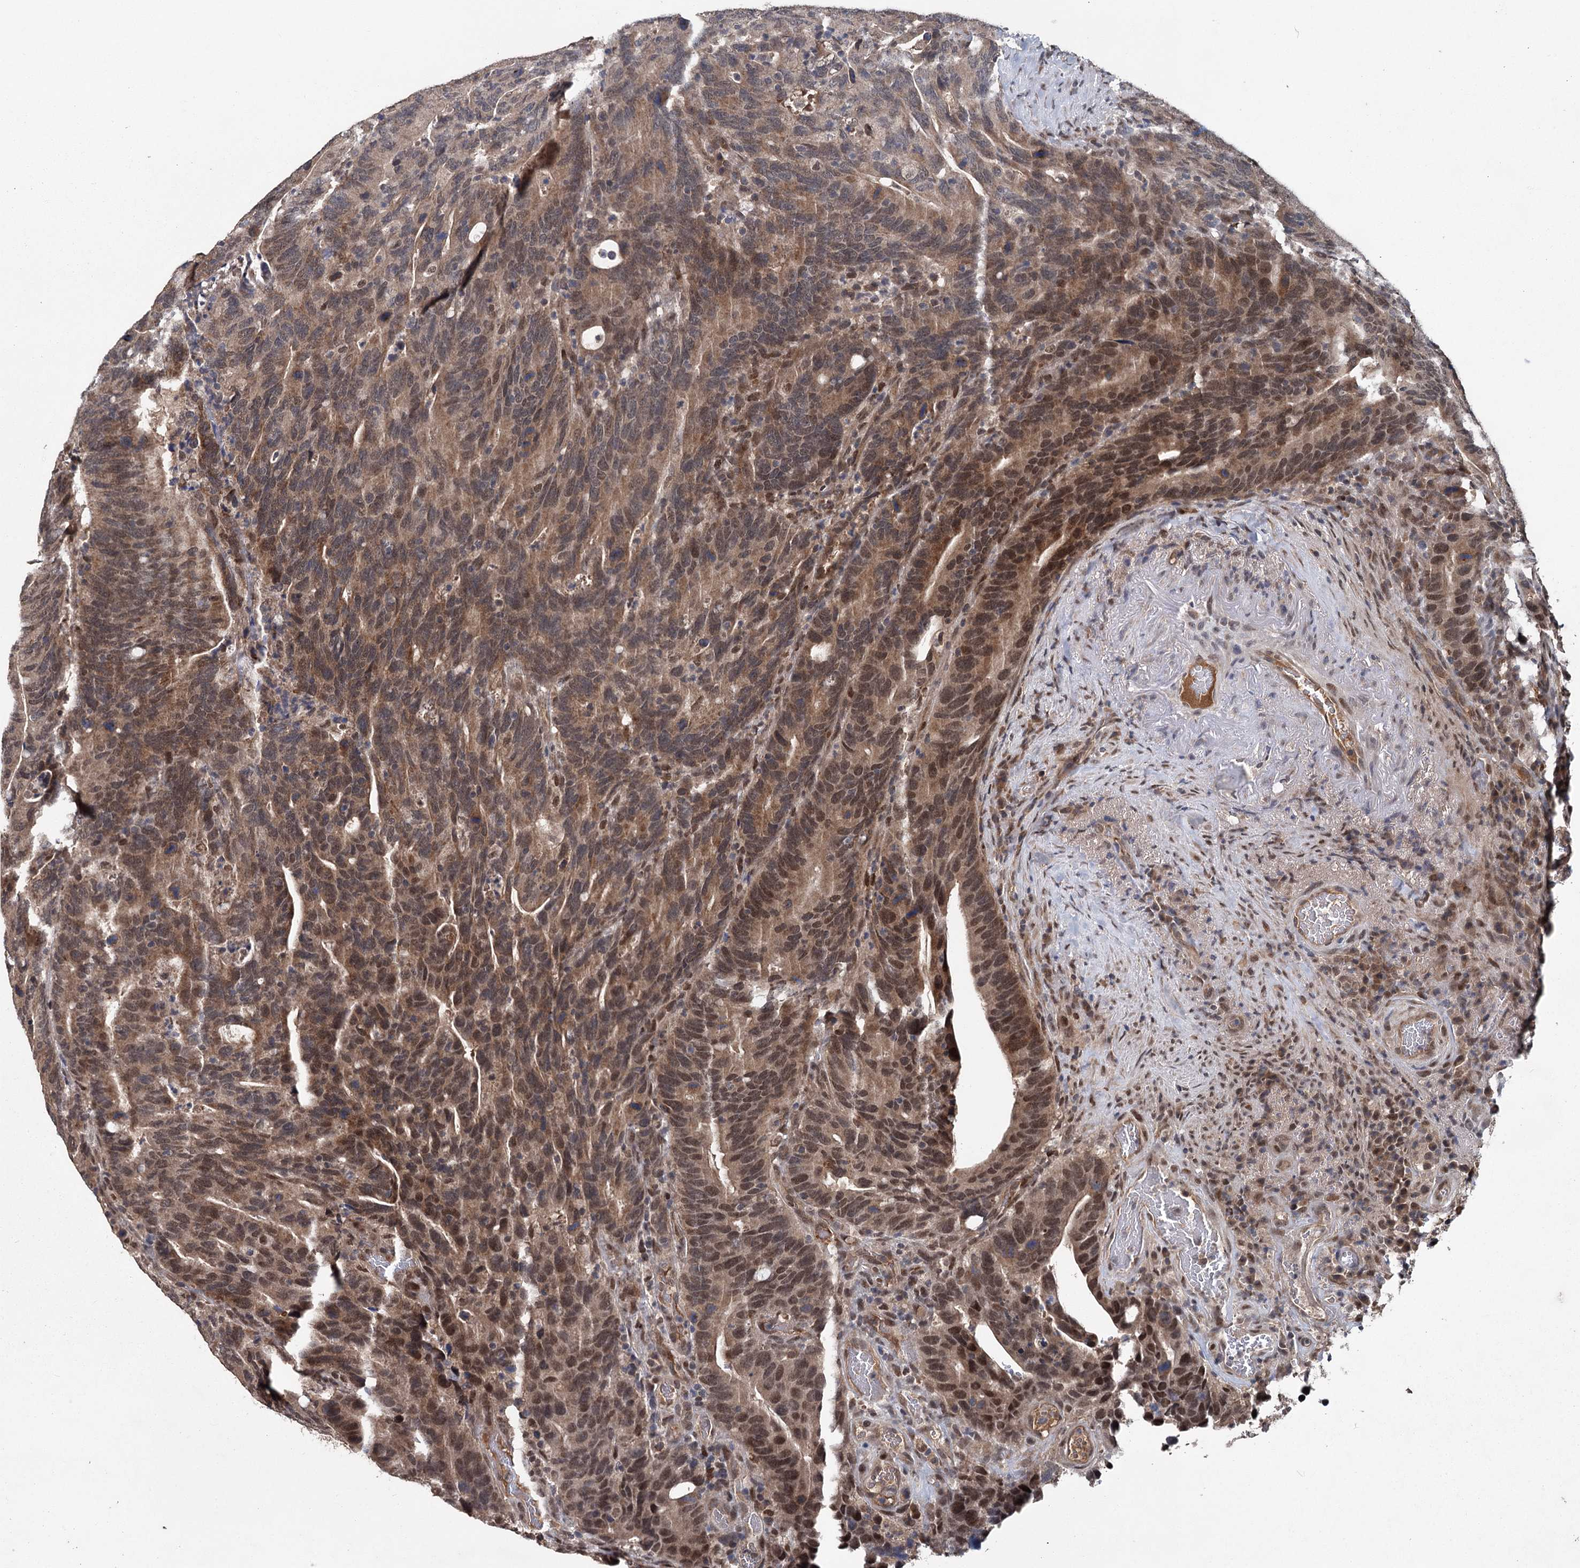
{"staining": {"intensity": "moderate", "quantity": ">75%", "location": "cytoplasmic/membranous,nuclear"}, "tissue": "colorectal cancer", "cell_type": "Tumor cells", "image_type": "cancer", "snomed": [{"axis": "morphology", "description": "Adenocarcinoma, NOS"}, {"axis": "topography", "description": "Colon"}], "caption": "Immunohistochemical staining of human colorectal cancer (adenocarcinoma) shows moderate cytoplasmic/membranous and nuclear protein expression in about >75% of tumor cells.", "gene": "MYG1", "patient": {"sex": "female", "age": 66}}